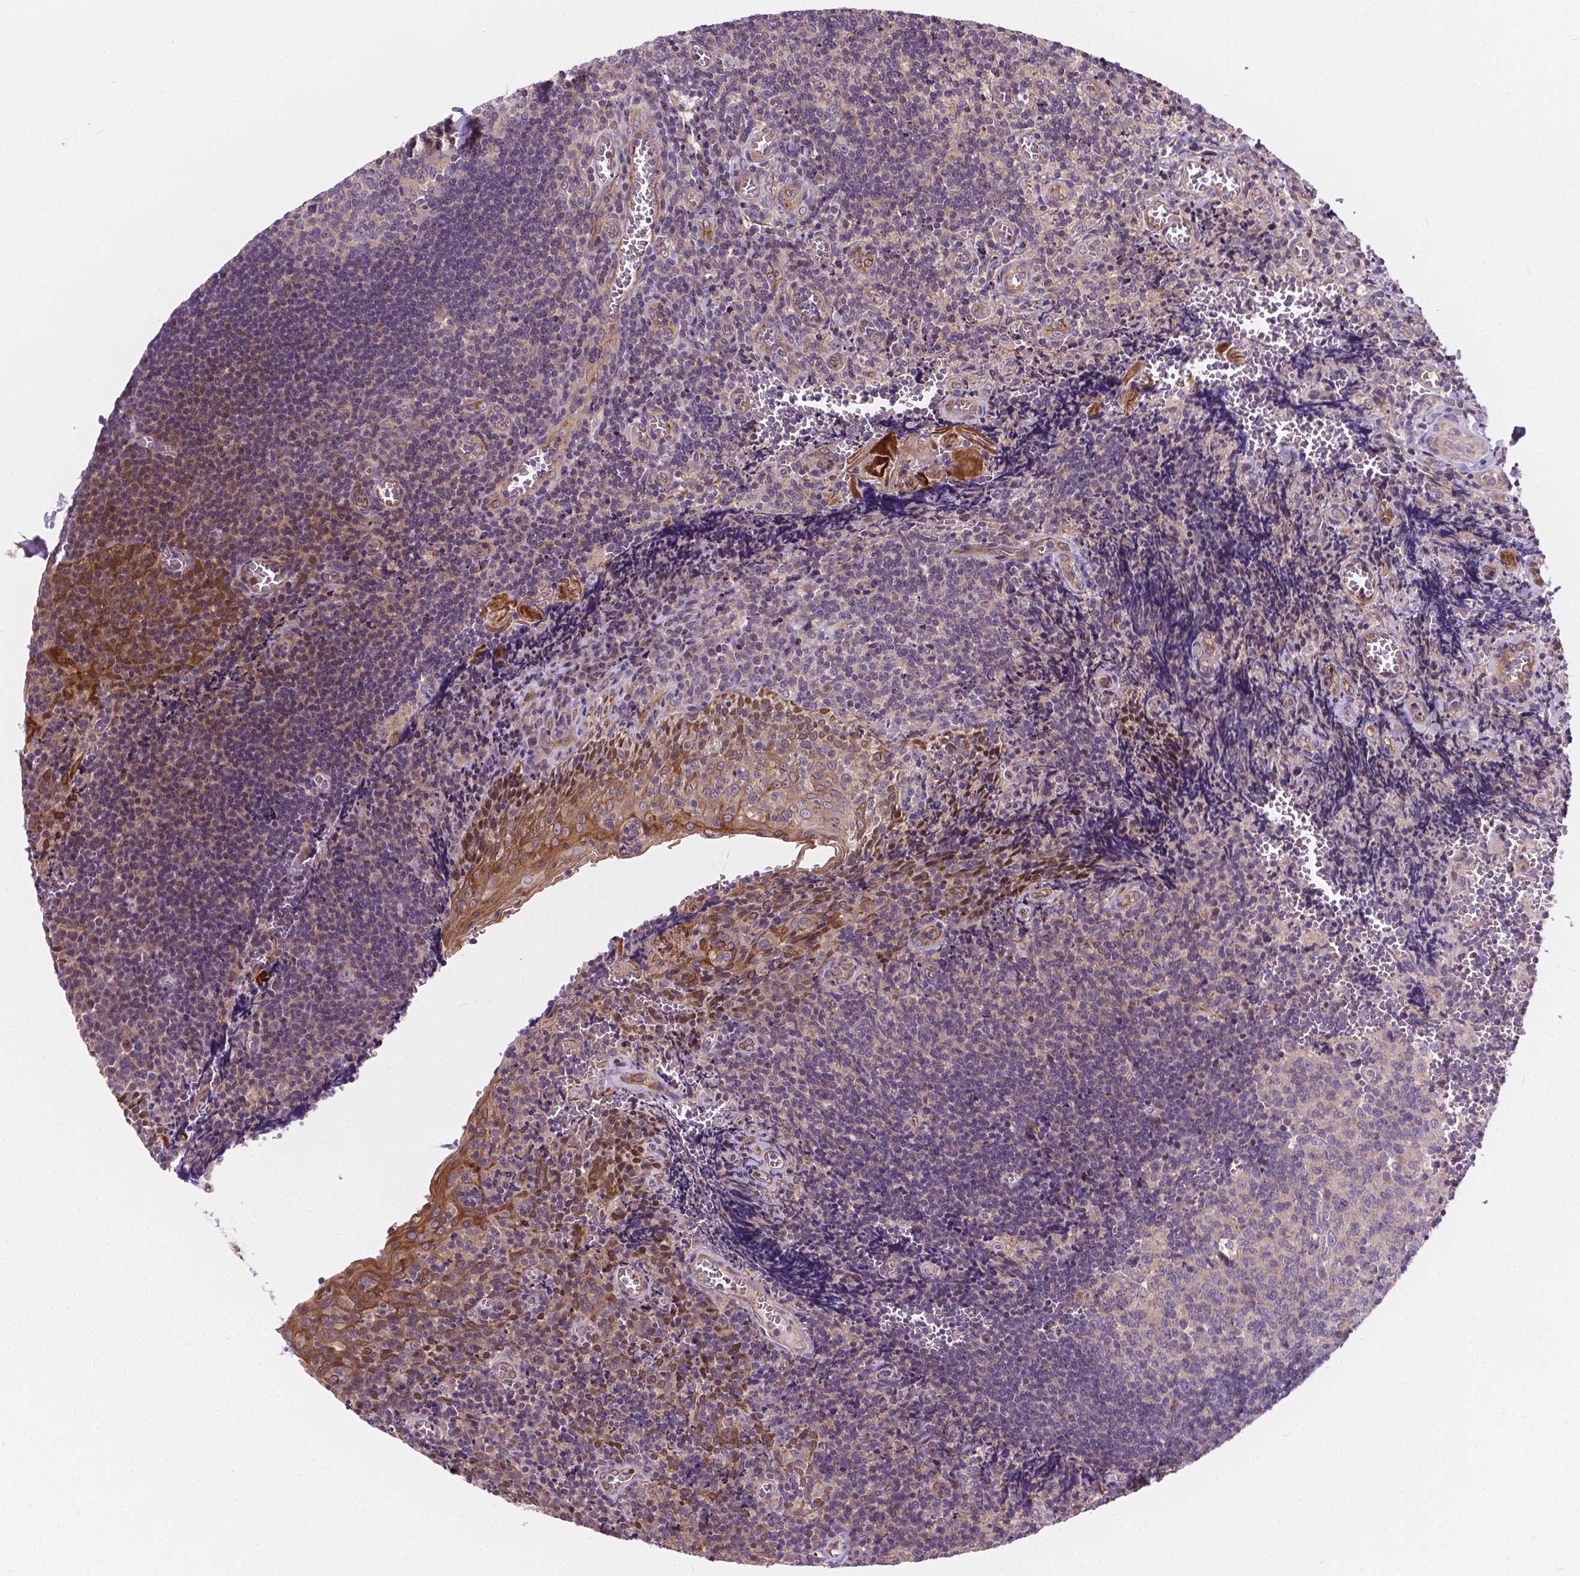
{"staining": {"intensity": "weak", "quantity": "25%-75%", "location": "cytoplasmic/membranous"}, "tissue": "tonsil", "cell_type": "Germinal center cells", "image_type": "normal", "snomed": [{"axis": "morphology", "description": "Normal tissue, NOS"}, {"axis": "morphology", "description": "Inflammation, NOS"}, {"axis": "topography", "description": "Tonsil"}], "caption": "A brown stain labels weak cytoplasmic/membranous expression of a protein in germinal center cells of unremarkable tonsil.", "gene": "INPP5E", "patient": {"sex": "female", "age": 31}}